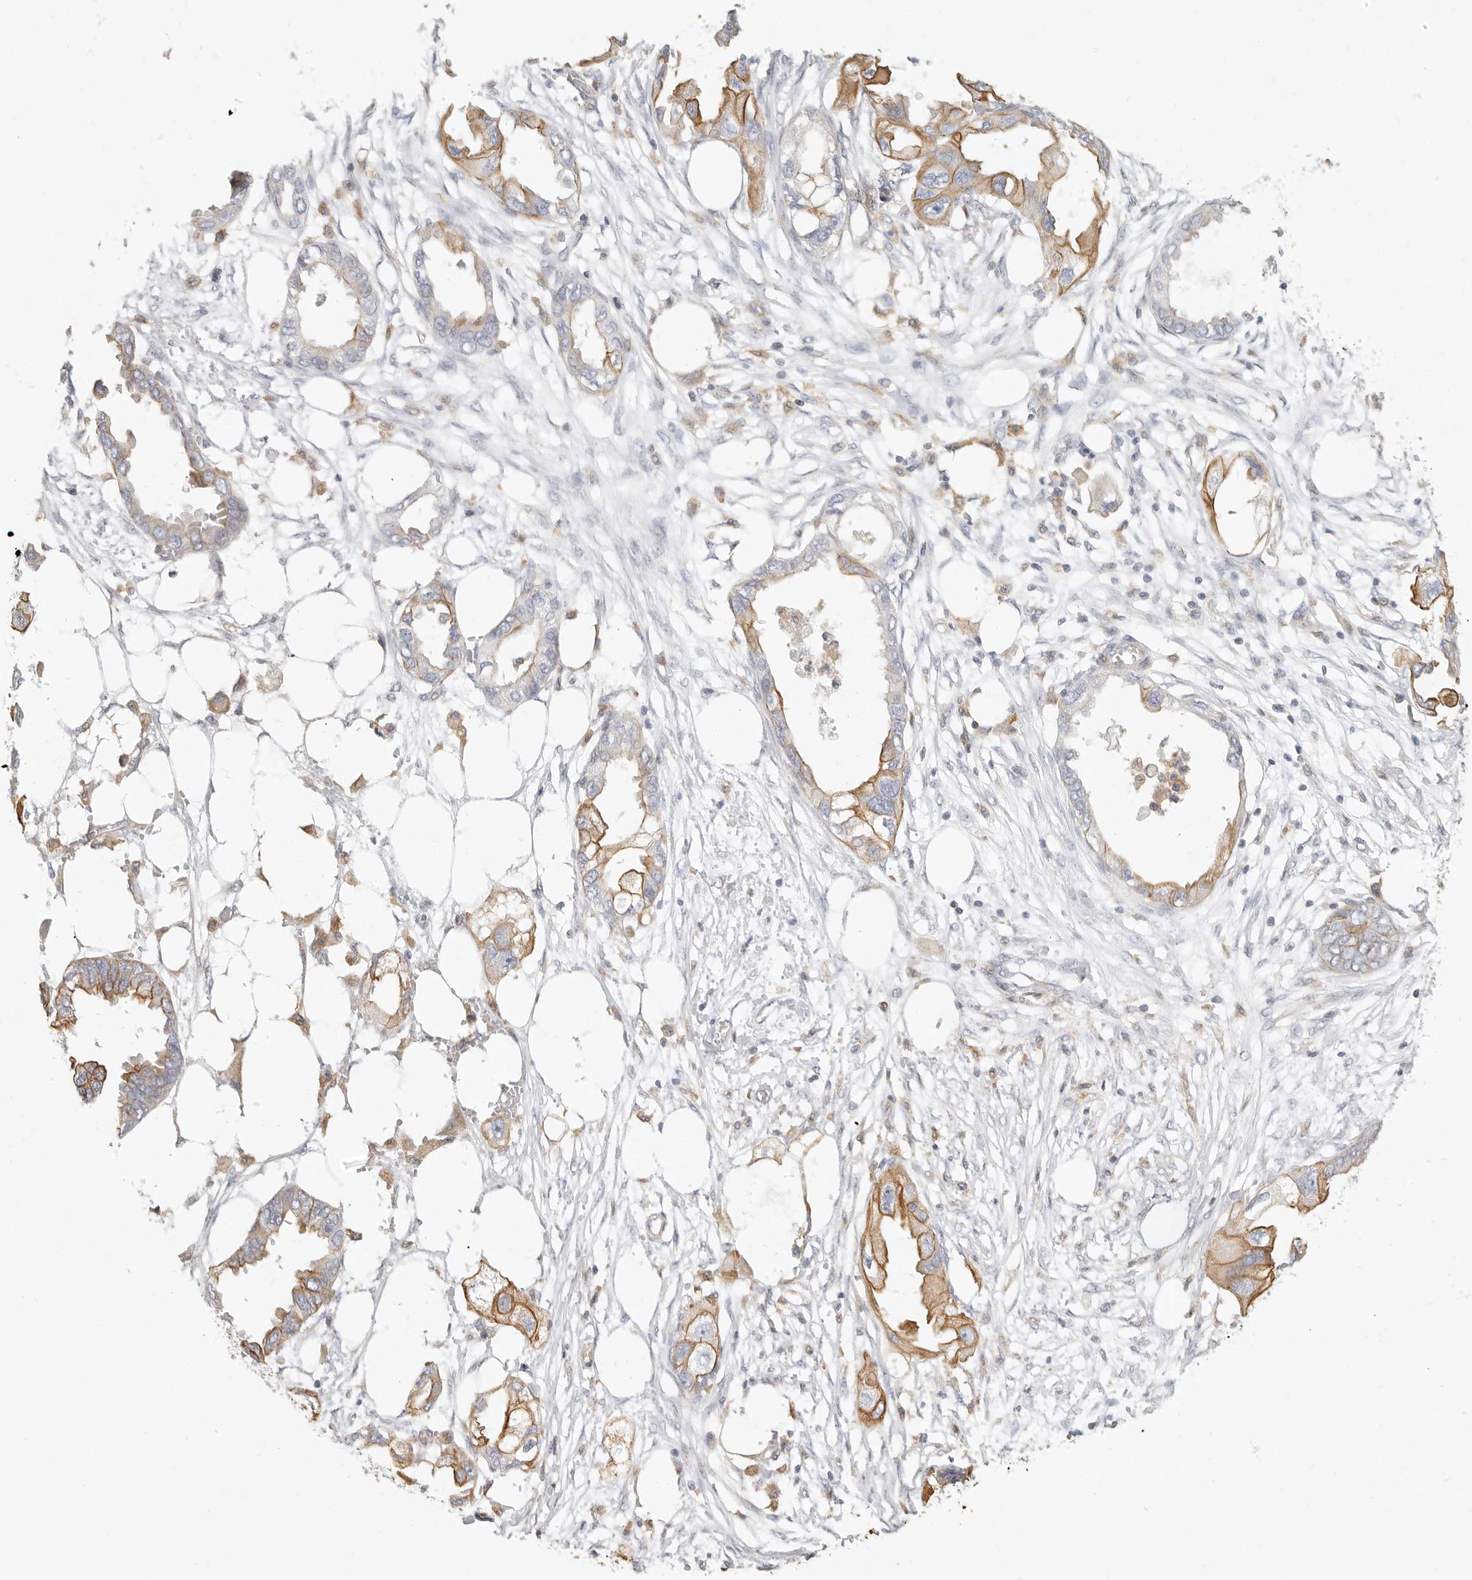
{"staining": {"intensity": "moderate", "quantity": ">75%", "location": "cytoplasmic/membranous"}, "tissue": "endometrial cancer", "cell_type": "Tumor cells", "image_type": "cancer", "snomed": [{"axis": "morphology", "description": "Adenocarcinoma, NOS"}, {"axis": "morphology", "description": "Adenocarcinoma, metastatic, NOS"}, {"axis": "topography", "description": "Adipose tissue"}, {"axis": "topography", "description": "Endometrium"}], "caption": "This is an image of immunohistochemistry (IHC) staining of endometrial cancer (adenocarcinoma), which shows moderate positivity in the cytoplasmic/membranous of tumor cells.", "gene": "NIBAN1", "patient": {"sex": "female", "age": 67}}